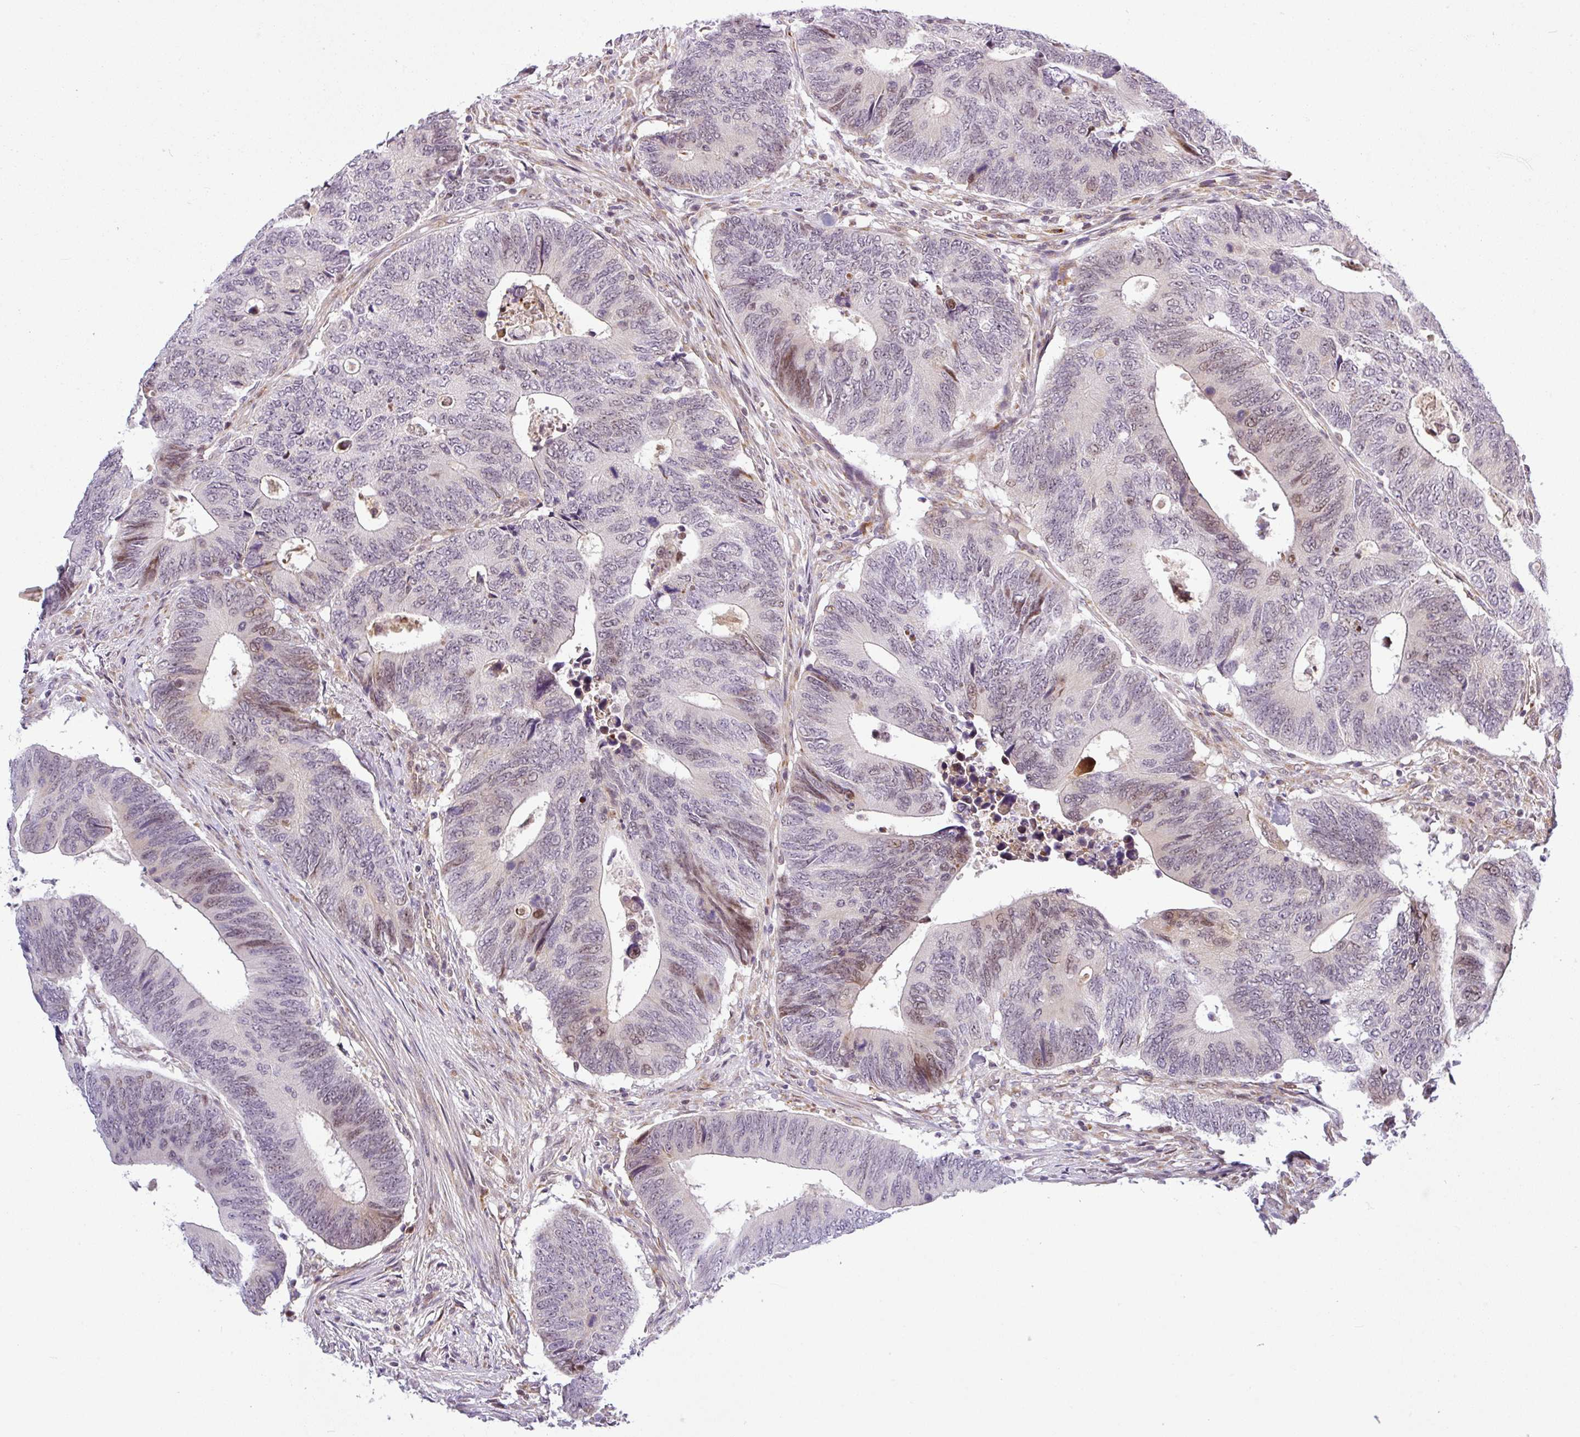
{"staining": {"intensity": "weak", "quantity": "25%-75%", "location": "nuclear"}, "tissue": "colorectal cancer", "cell_type": "Tumor cells", "image_type": "cancer", "snomed": [{"axis": "morphology", "description": "Adenocarcinoma, NOS"}, {"axis": "topography", "description": "Colon"}], "caption": "Immunohistochemical staining of human colorectal cancer (adenocarcinoma) exhibits low levels of weak nuclear protein positivity in approximately 25%-75% of tumor cells. The protein of interest is stained brown, and the nuclei are stained in blue (DAB IHC with brightfield microscopy, high magnification).", "gene": "NDUFB2", "patient": {"sex": "male", "age": 87}}